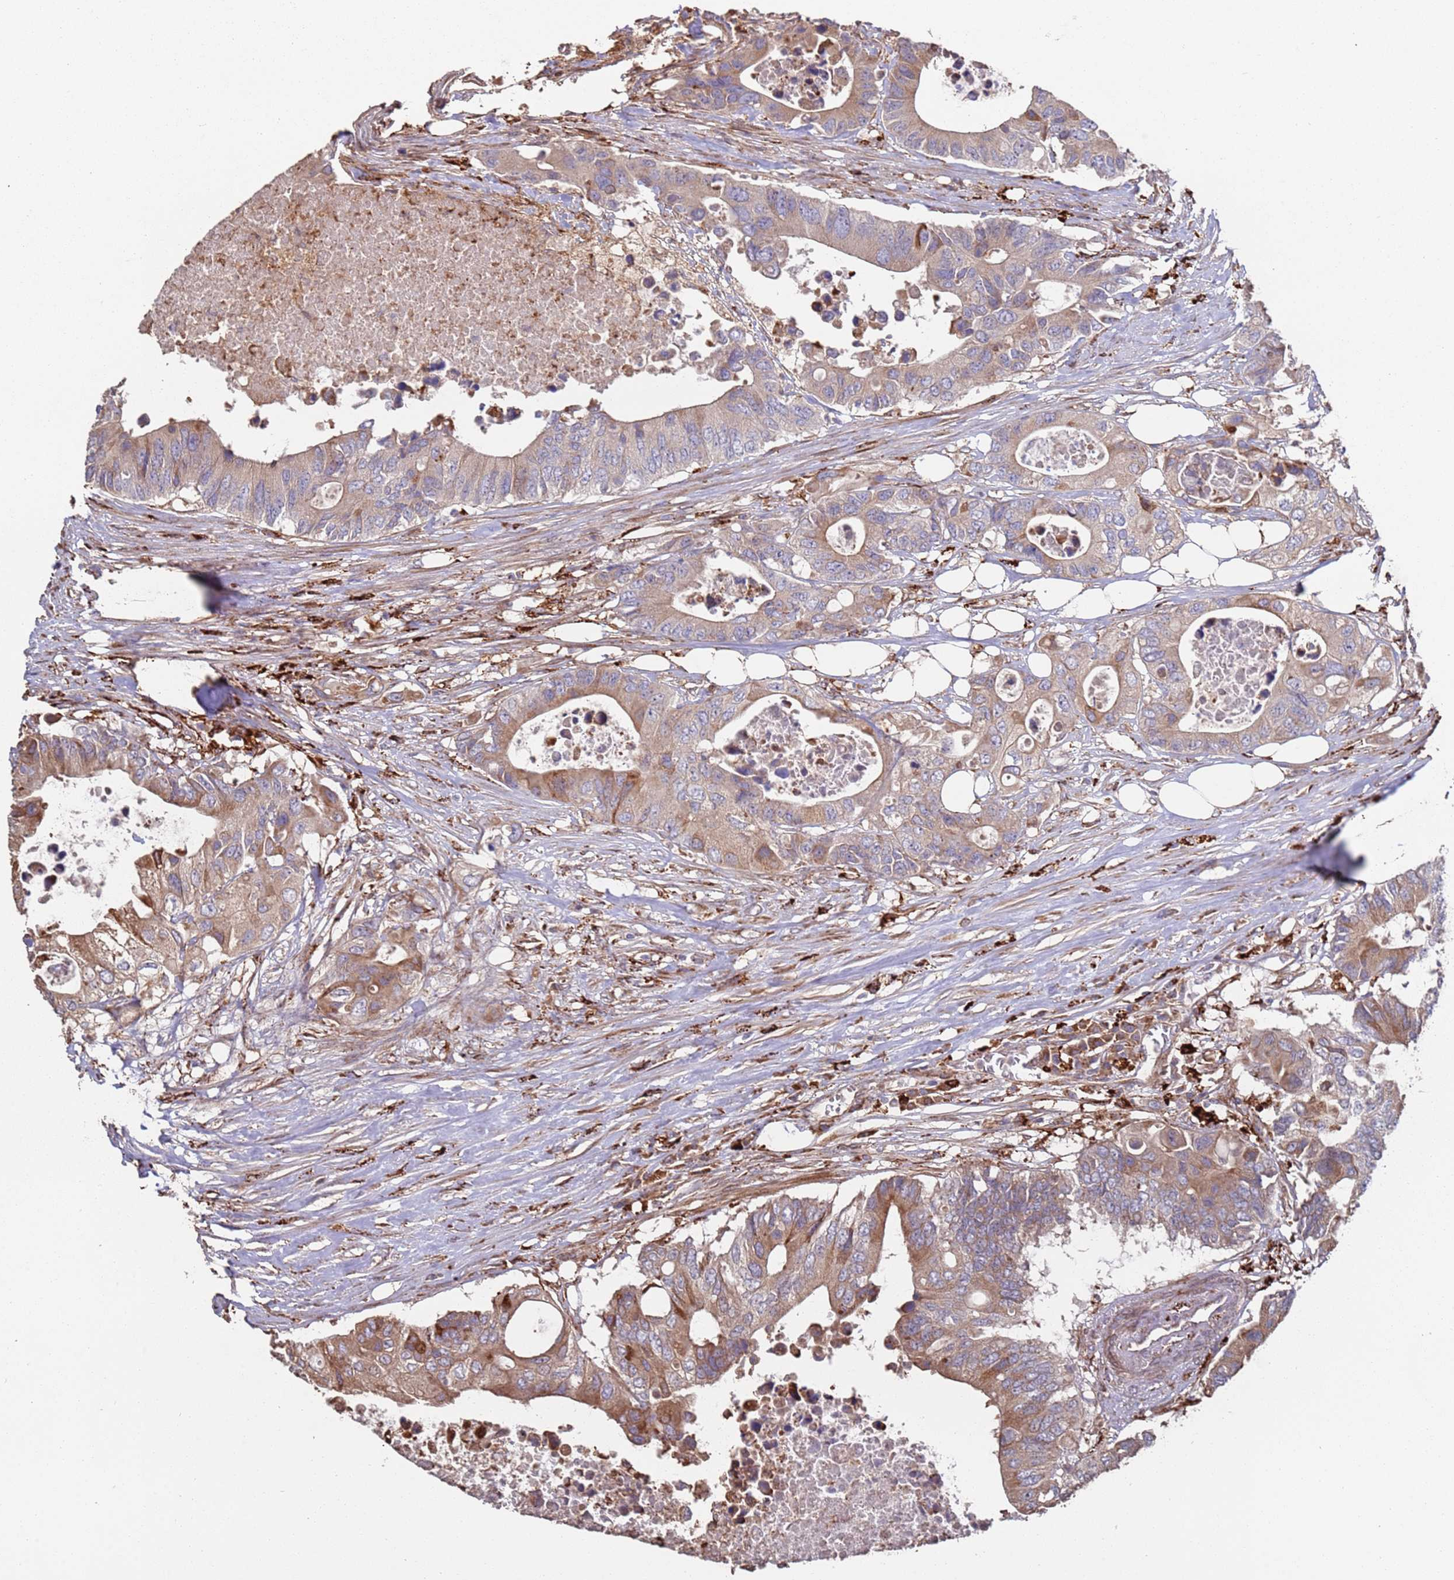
{"staining": {"intensity": "moderate", "quantity": ">75%", "location": "cytoplasmic/membranous"}, "tissue": "colorectal cancer", "cell_type": "Tumor cells", "image_type": "cancer", "snomed": [{"axis": "morphology", "description": "Adenocarcinoma, NOS"}, {"axis": "topography", "description": "Colon"}], "caption": "A histopathology image of colorectal cancer (adenocarcinoma) stained for a protein exhibits moderate cytoplasmic/membranous brown staining in tumor cells.", "gene": "LACC1", "patient": {"sex": "male", "age": 71}}